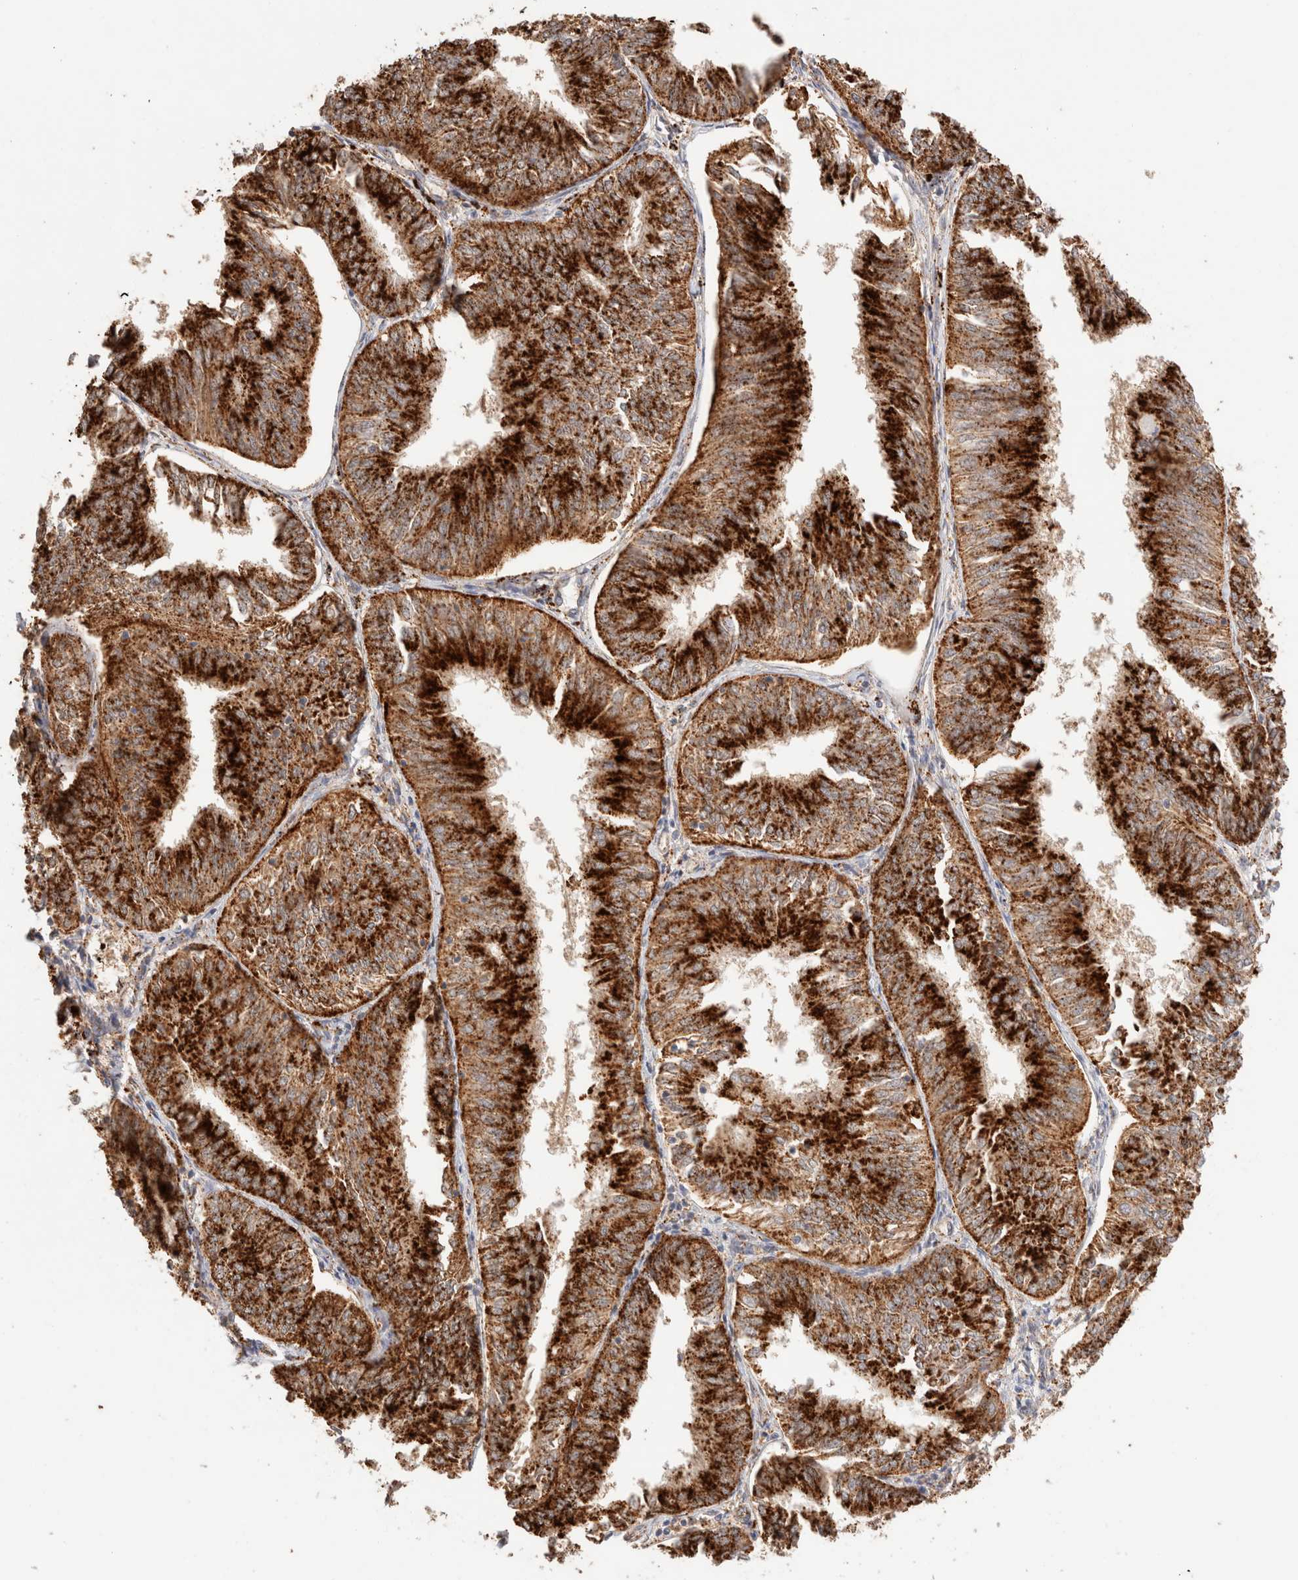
{"staining": {"intensity": "strong", "quantity": ">75%", "location": "cytoplasmic/membranous"}, "tissue": "endometrial cancer", "cell_type": "Tumor cells", "image_type": "cancer", "snomed": [{"axis": "morphology", "description": "Adenocarcinoma, NOS"}, {"axis": "topography", "description": "Endometrium"}], "caption": "Adenocarcinoma (endometrial) stained with immunohistochemistry shows strong cytoplasmic/membranous positivity in about >75% of tumor cells.", "gene": "RABEPK", "patient": {"sex": "female", "age": 58}}